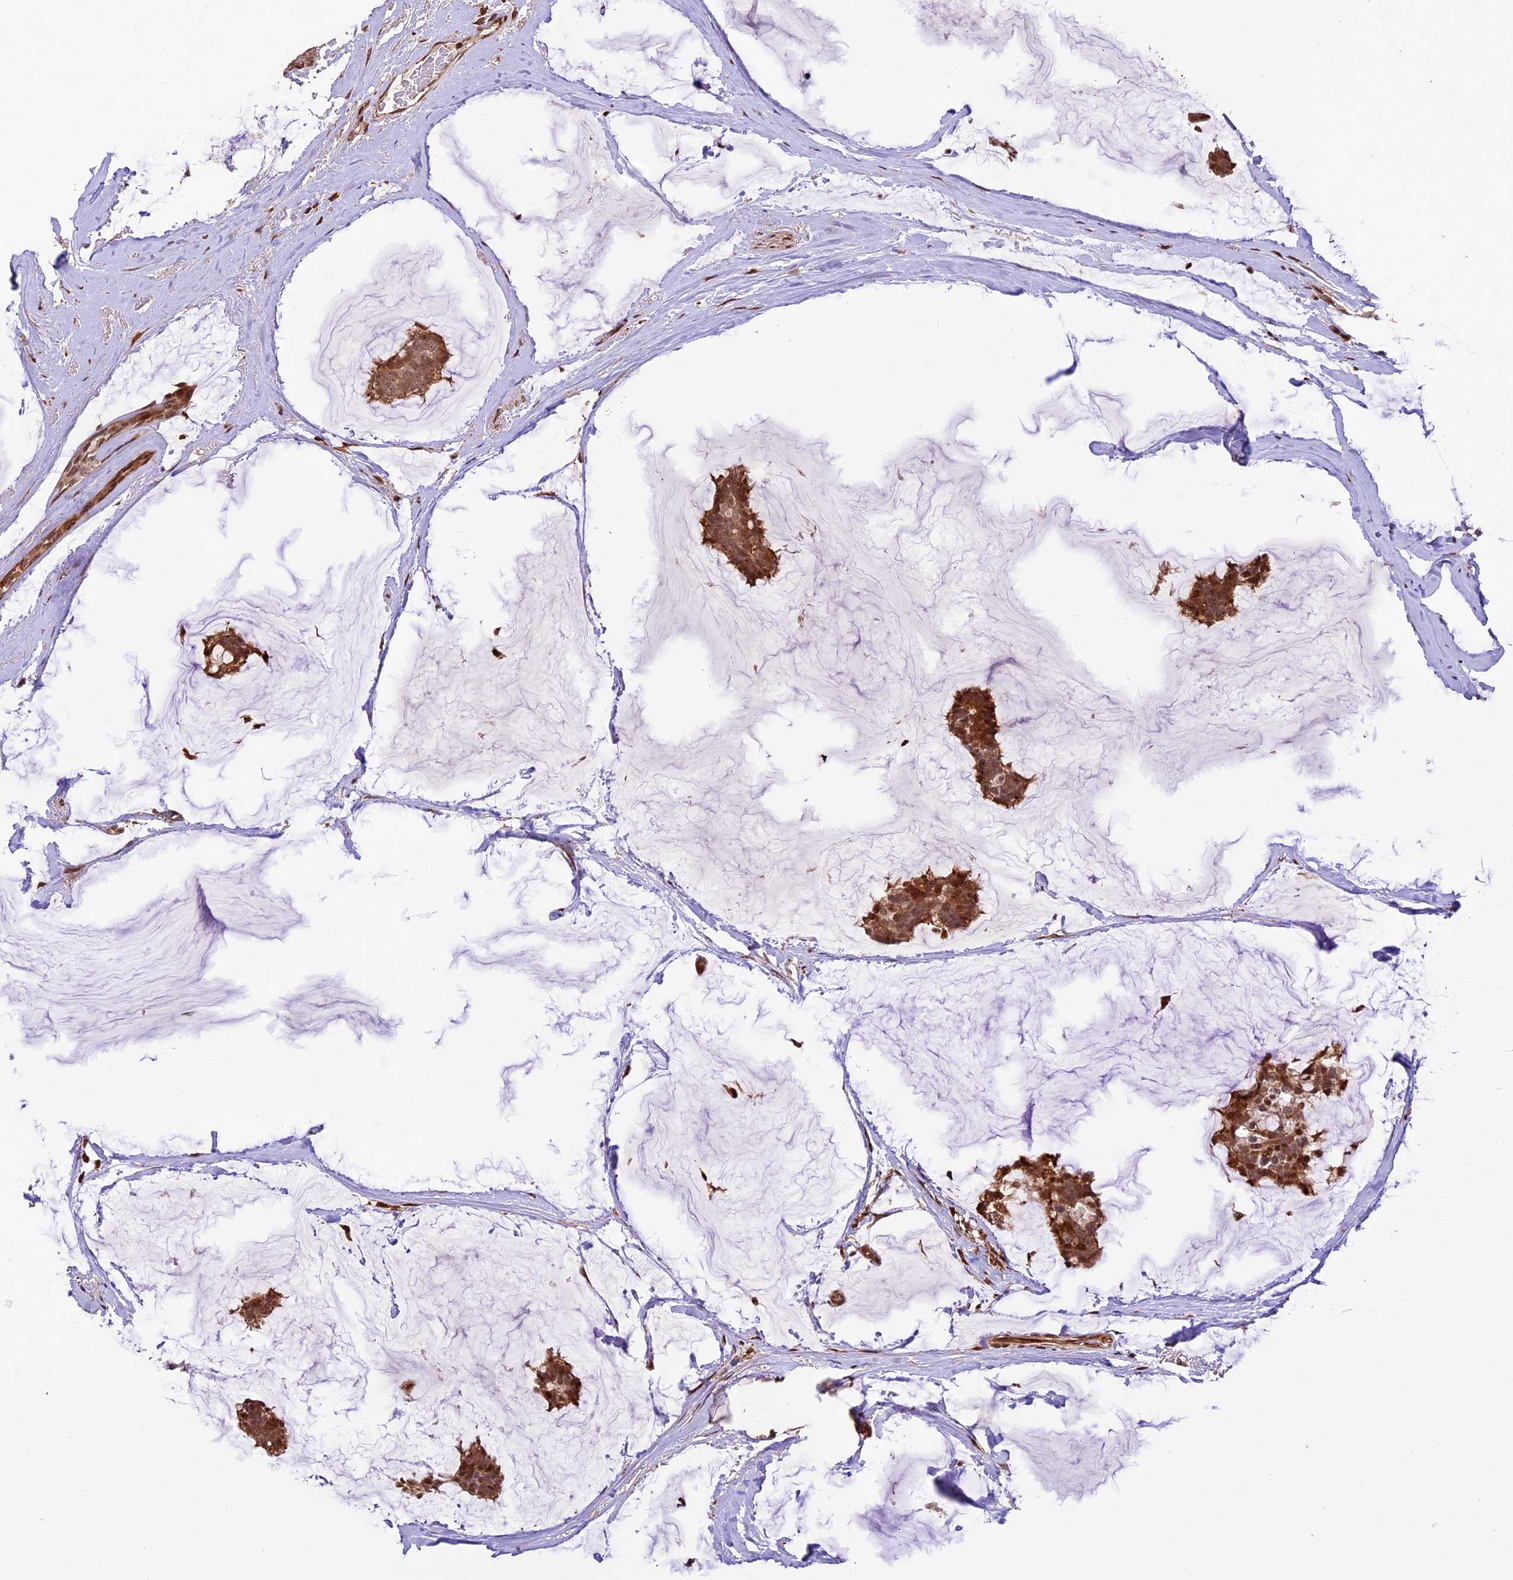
{"staining": {"intensity": "moderate", "quantity": ">75%", "location": "cytoplasmic/membranous,nuclear"}, "tissue": "breast cancer", "cell_type": "Tumor cells", "image_type": "cancer", "snomed": [{"axis": "morphology", "description": "Duct carcinoma"}, {"axis": "topography", "description": "Breast"}], "caption": "High-magnification brightfield microscopy of breast cancer (infiltrating ductal carcinoma) stained with DAB (3,3'-diaminobenzidine) (brown) and counterstained with hematoxylin (blue). tumor cells exhibit moderate cytoplasmic/membranous and nuclear expression is present in approximately>75% of cells.", "gene": "DHX38", "patient": {"sex": "female", "age": 93}}